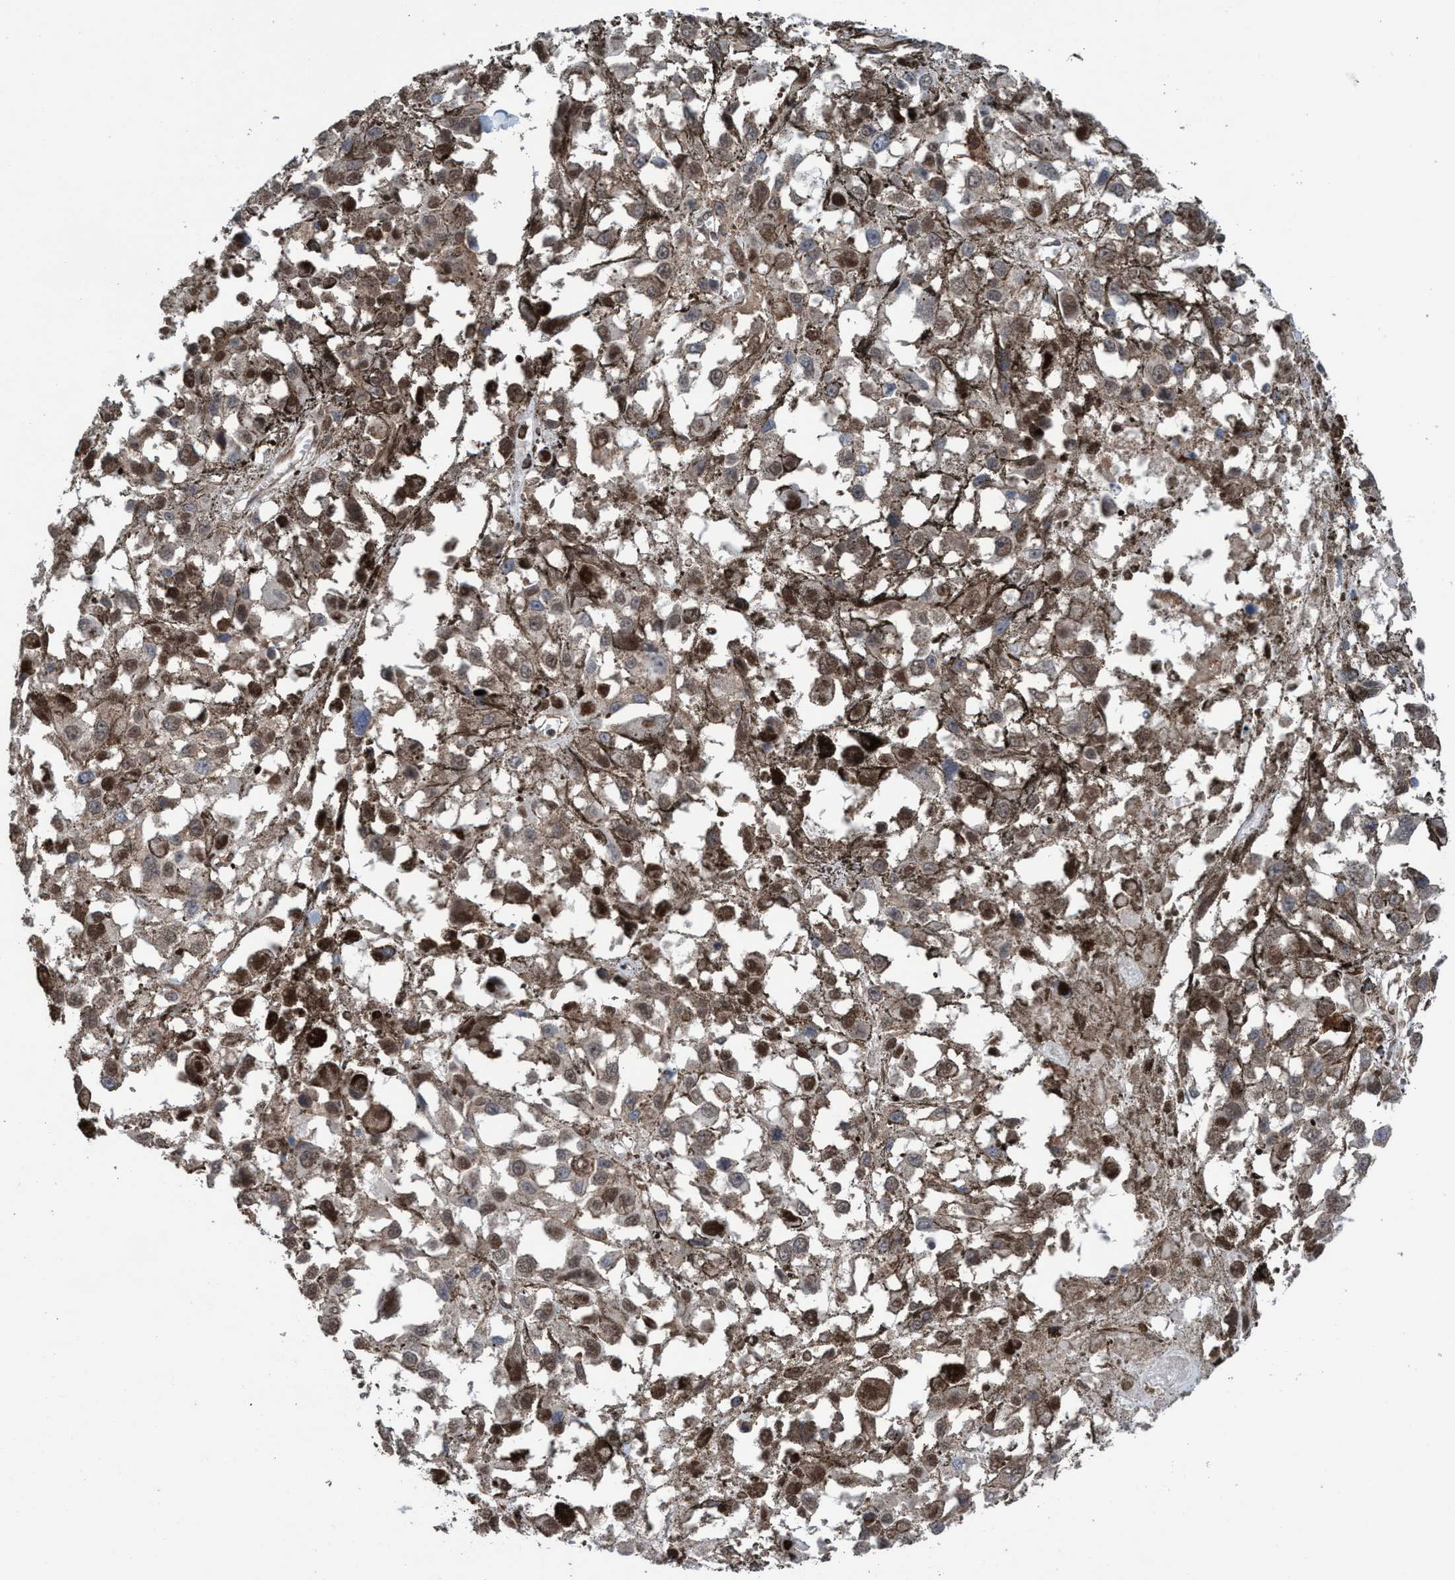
{"staining": {"intensity": "weak", "quantity": ">75%", "location": "cytoplasmic/membranous,nuclear"}, "tissue": "melanoma", "cell_type": "Tumor cells", "image_type": "cancer", "snomed": [{"axis": "morphology", "description": "Malignant melanoma, Metastatic site"}, {"axis": "topography", "description": "Lymph node"}], "caption": "A photomicrograph of human melanoma stained for a protein reveals weak cytoplasmic/membranous and nuclear brown staining in tumor cells.", "gene": "METAP2", "patient": {"sex": "male", "age": 59}}